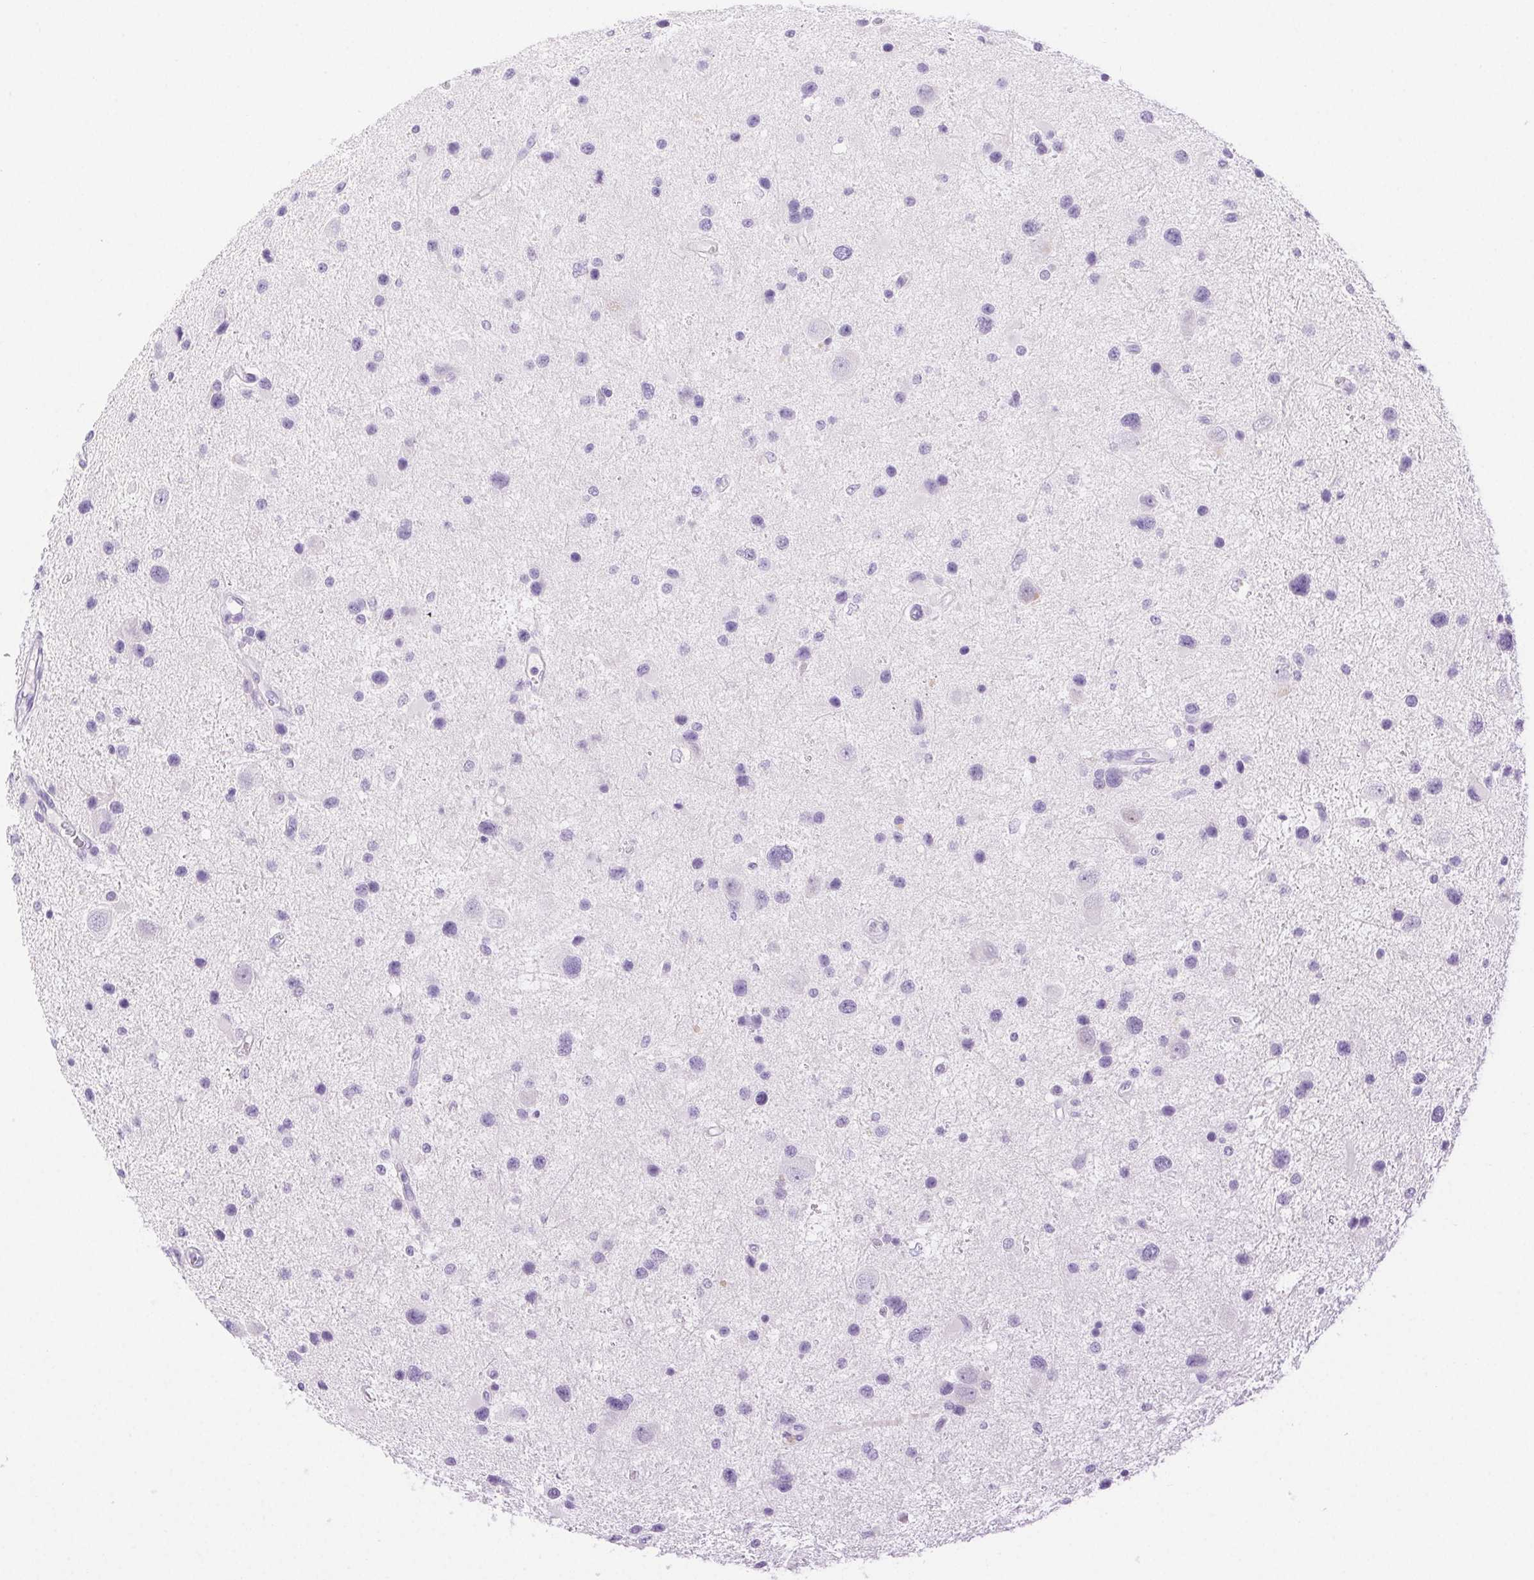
{"staining": {"intensity": "negative", "quantity": "none", "location": "none"}, "tissue": "glioma", "cell_type": "Tumor cells", "image_type": "cancer", "snomed": [{"axis": "morphology", "description": "Glioma, malignant, Low grade"}, {"axis": "topography", "description": "Brain"}], "caption": "DAB immunohistochemical staining of glioma displays no significant positivity in tumor cells.", "gene": "SPACA4", "patient": {"sex": "female", "age": 32}}